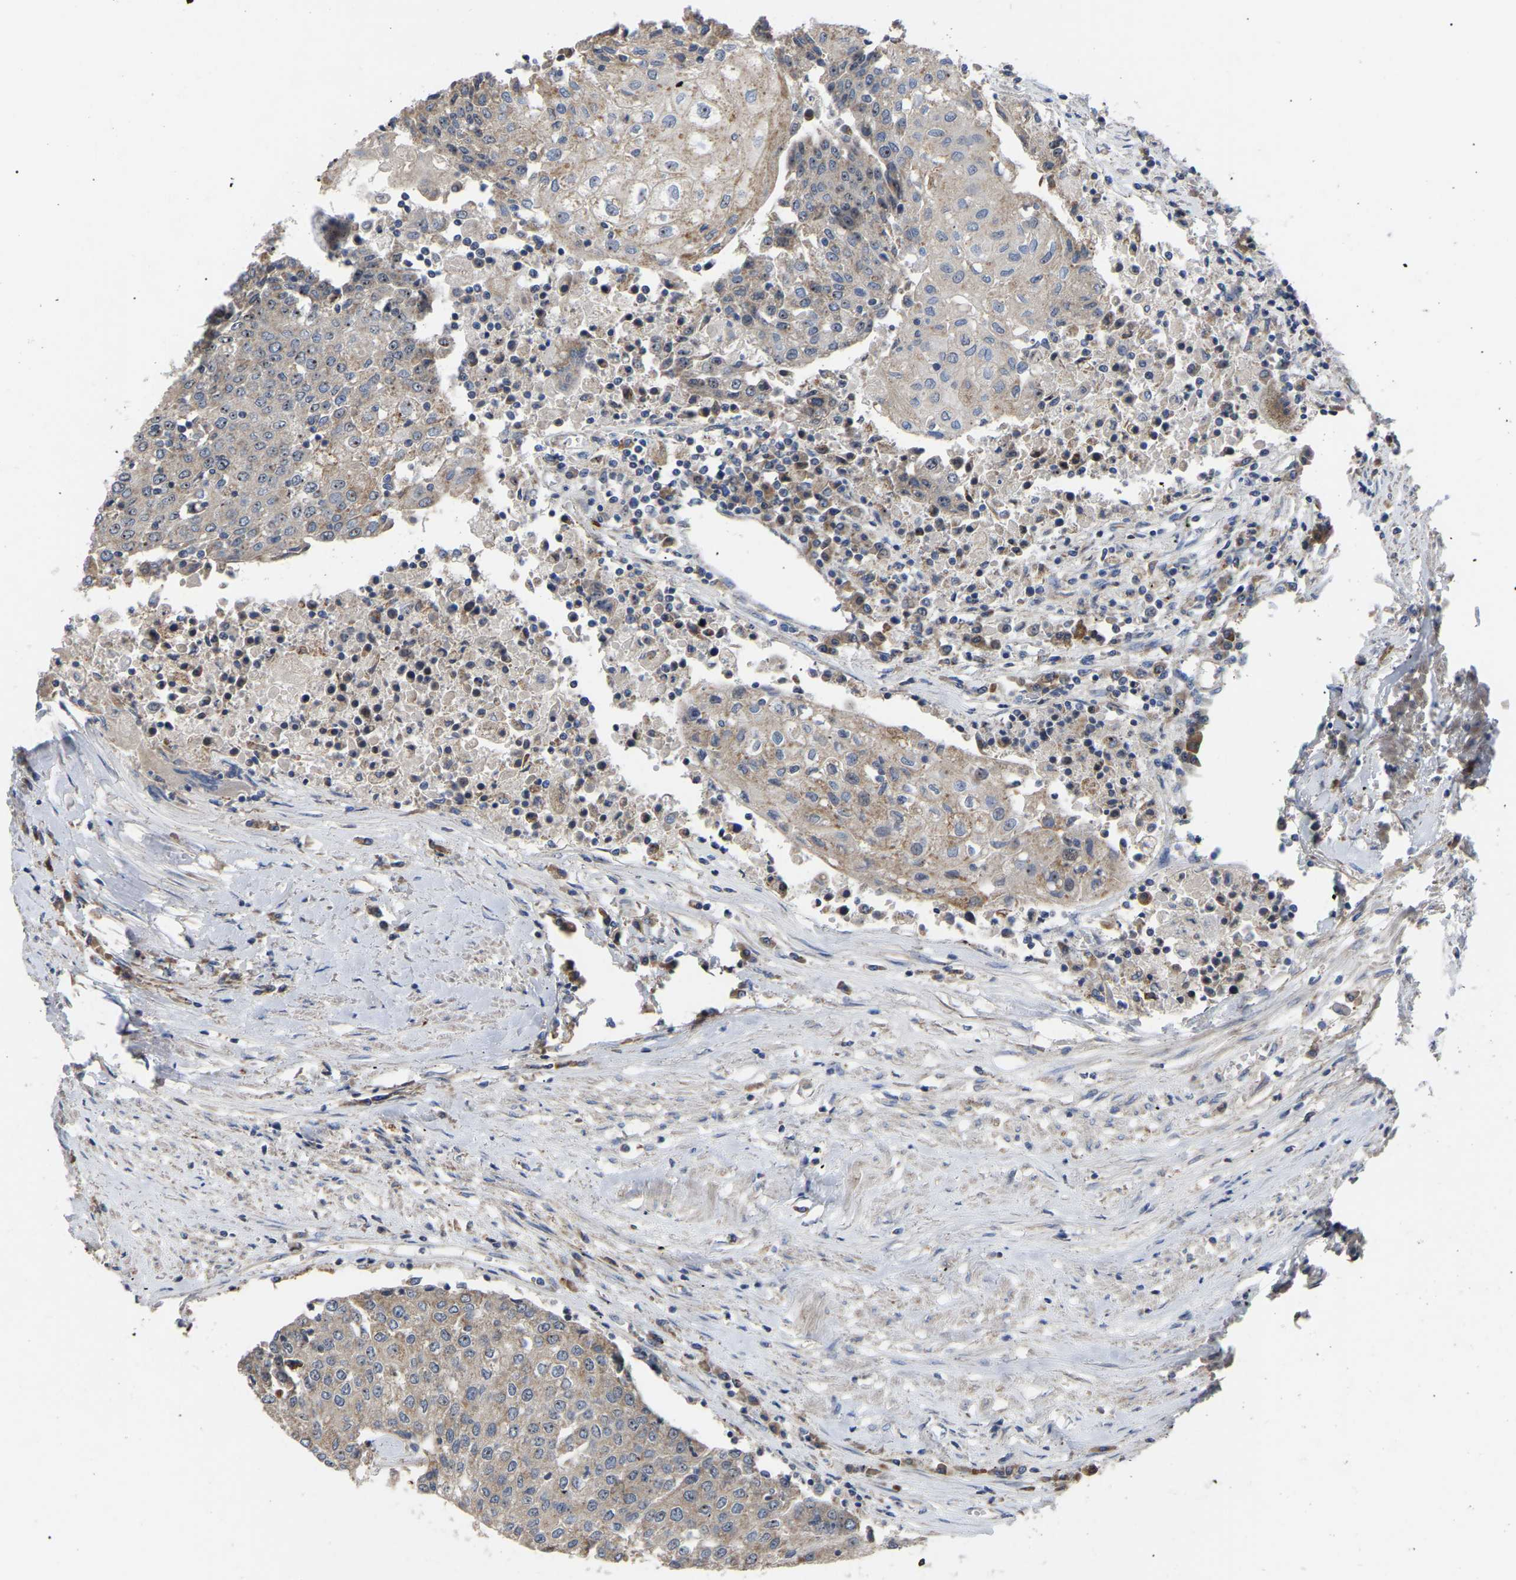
{"staining": {"intensity": "moderate", "quantity": "<25%", "location": "cytoplasmic/membranous,nuclear"}, "tissue": "urothelial cancer", "cell_type": "Tumor cells", "image_type": "cancer", "snomed": [{"axis": "morphology", "description": "Urothelial carcinoma, High grade"}, {"axis": "topography", "description": "Urinary bladder"}], "caption": "Immunohistochemistry (IHC) staining of urothelial cancer, which exhibits low levels of moderate cytoplasmic/membranous and nuclear expression in about <25% of tumor cells indicating moderate cytoplasmic/membranous and nuclear protein staining. The staining was performed using DAB (3,3'-diaminobenzidine) (brown) for protein detection and nuclei were counterstained in hematoxylin (blue).", "gene": "NOP53", "patient": {"sex": "female", "age": 85}}